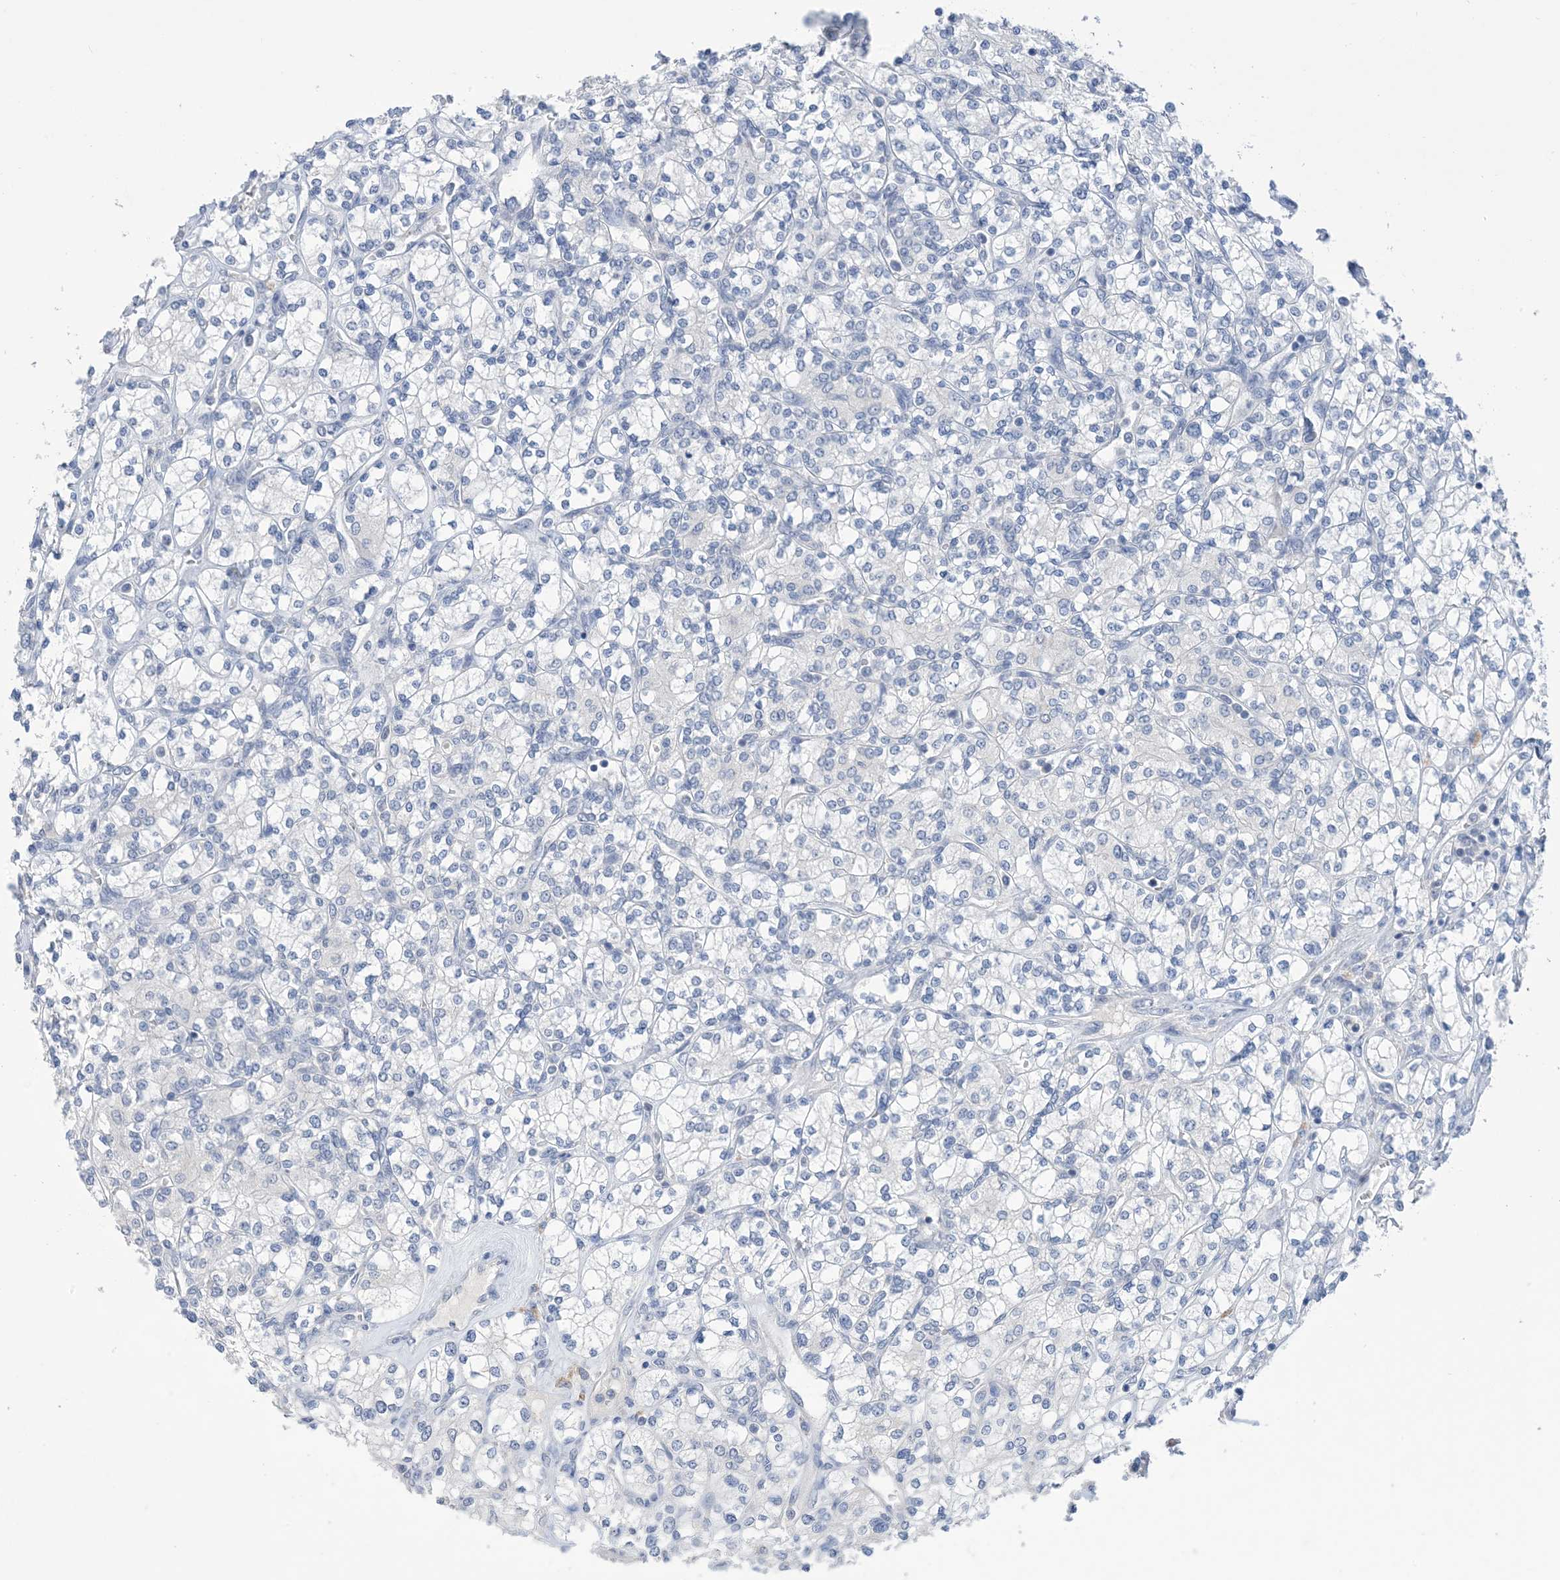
{"staining": {"intensity": "negative", "quantity": "none", "location": "none"}, "tissue": "renal cancer", "cell_type": "Tumor cells", "image_type": "cancer", "snomed": [{"axis": "morphology", "description": "Adenocarcinoma, NOS"}, {"axis": "topography", "description": "Kidney"}], "caption": "This image is of renal cancer (adenocarcinoma) stained with IHC to label a protein in brown with the nuclei are counter-stained blue. There is no positivity in tumor cells.", "gene": "DSC3", "patient": {"sex": "male", "age": 77}}